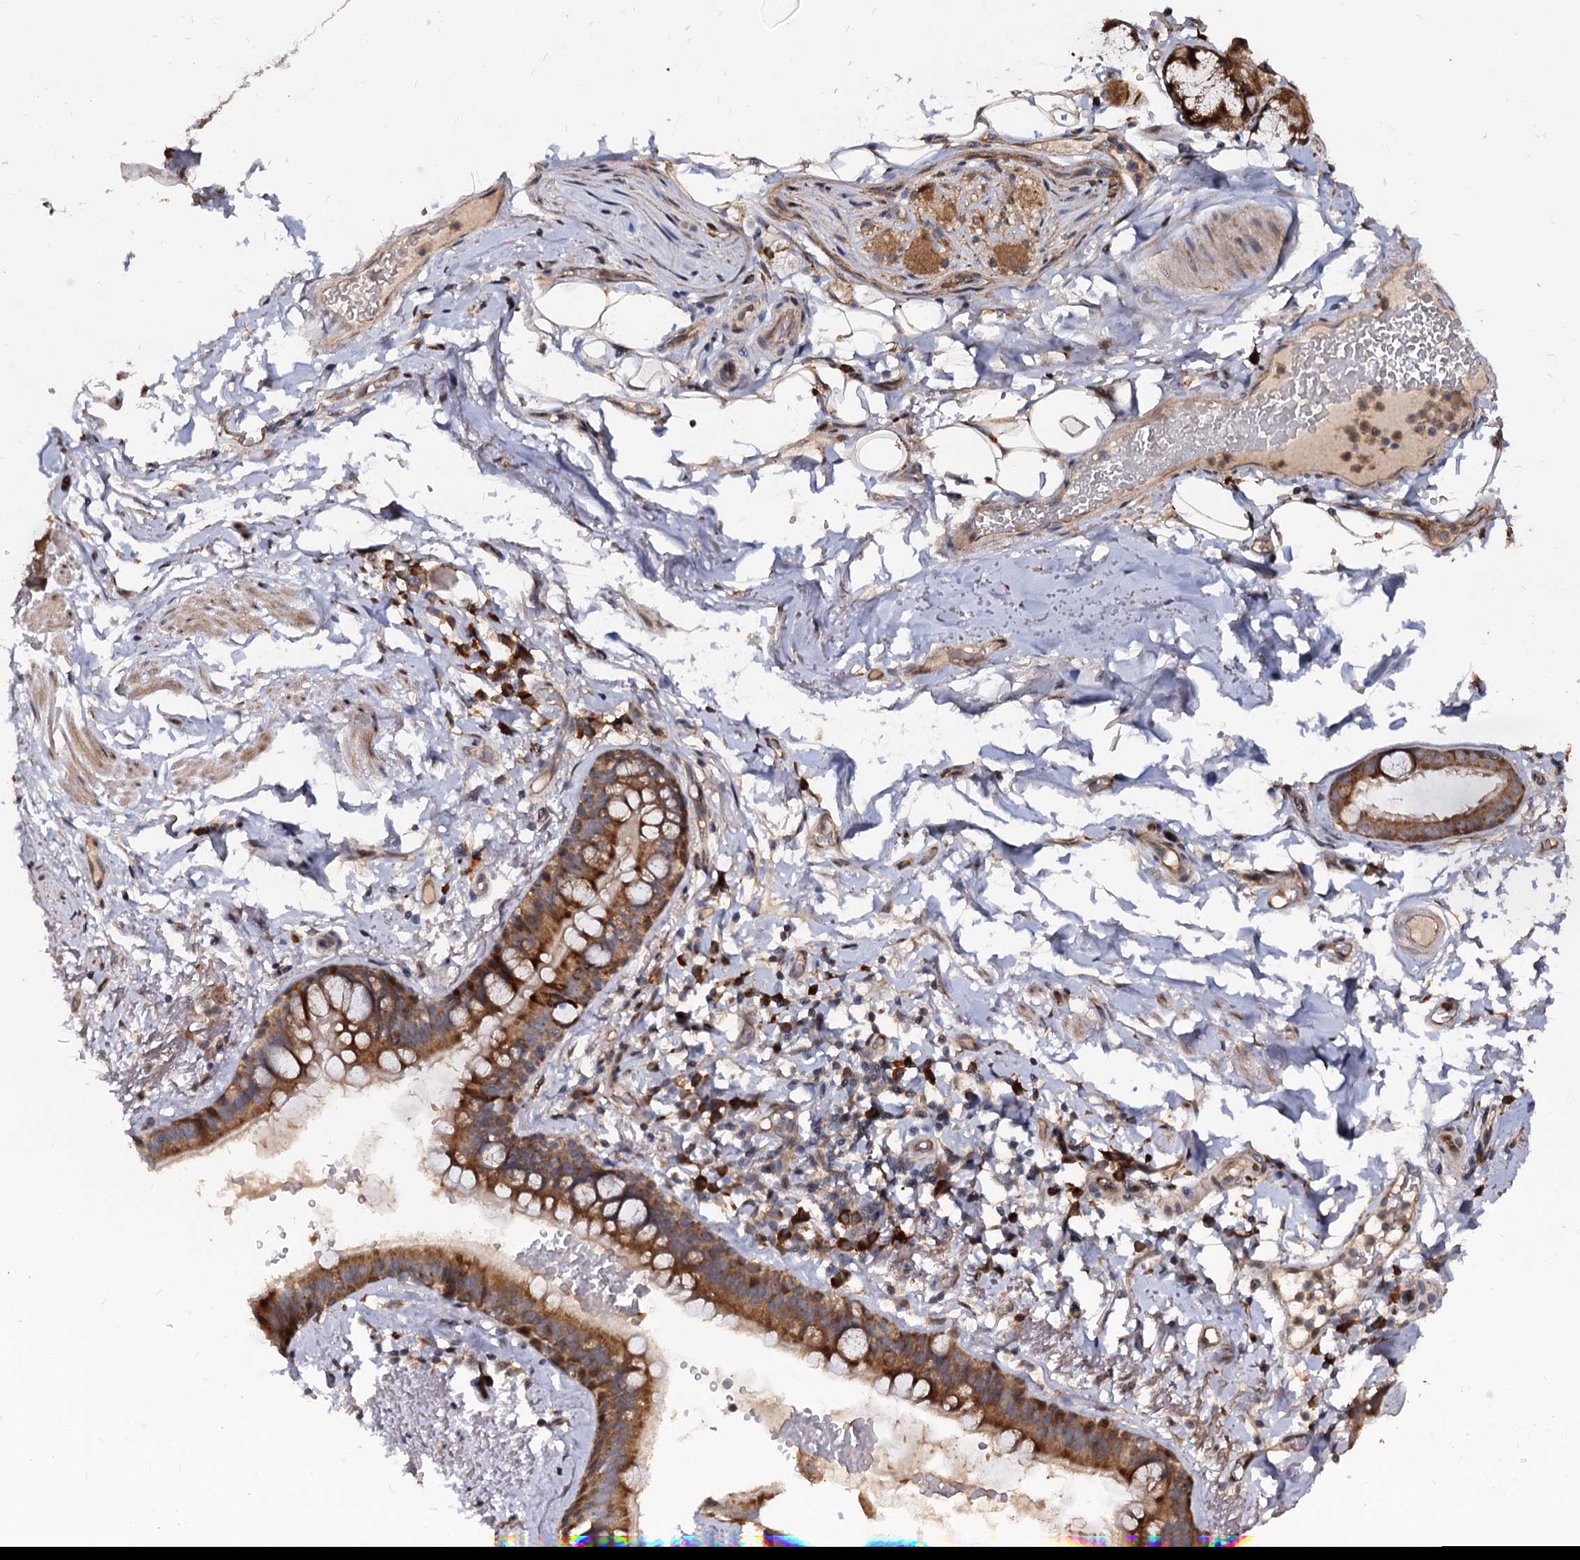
{"staining": {"intensity": "moderate", "quantity": ">75%", "location": "cytoplasmic/membranous,nuclear"}, "tissue": "adipose tissue", "cell_type": "Adipocytes", "image_type": "normal", "snomed": [{"axis": "morphology", "description": "Normal tissue, NOS"}, {"axis": "topography", "description": "Lymph node"}, {"axis": "topography", "description": "Bronchus"}], "caption": "Adipose tissue stained for a protein (brown) reveals moderate cytoplasmic/membranous,nuclear positive staining in about >75% of adipocytes.", "gene": "WWC3", "patient": {"sex": "male", "age": 63}}